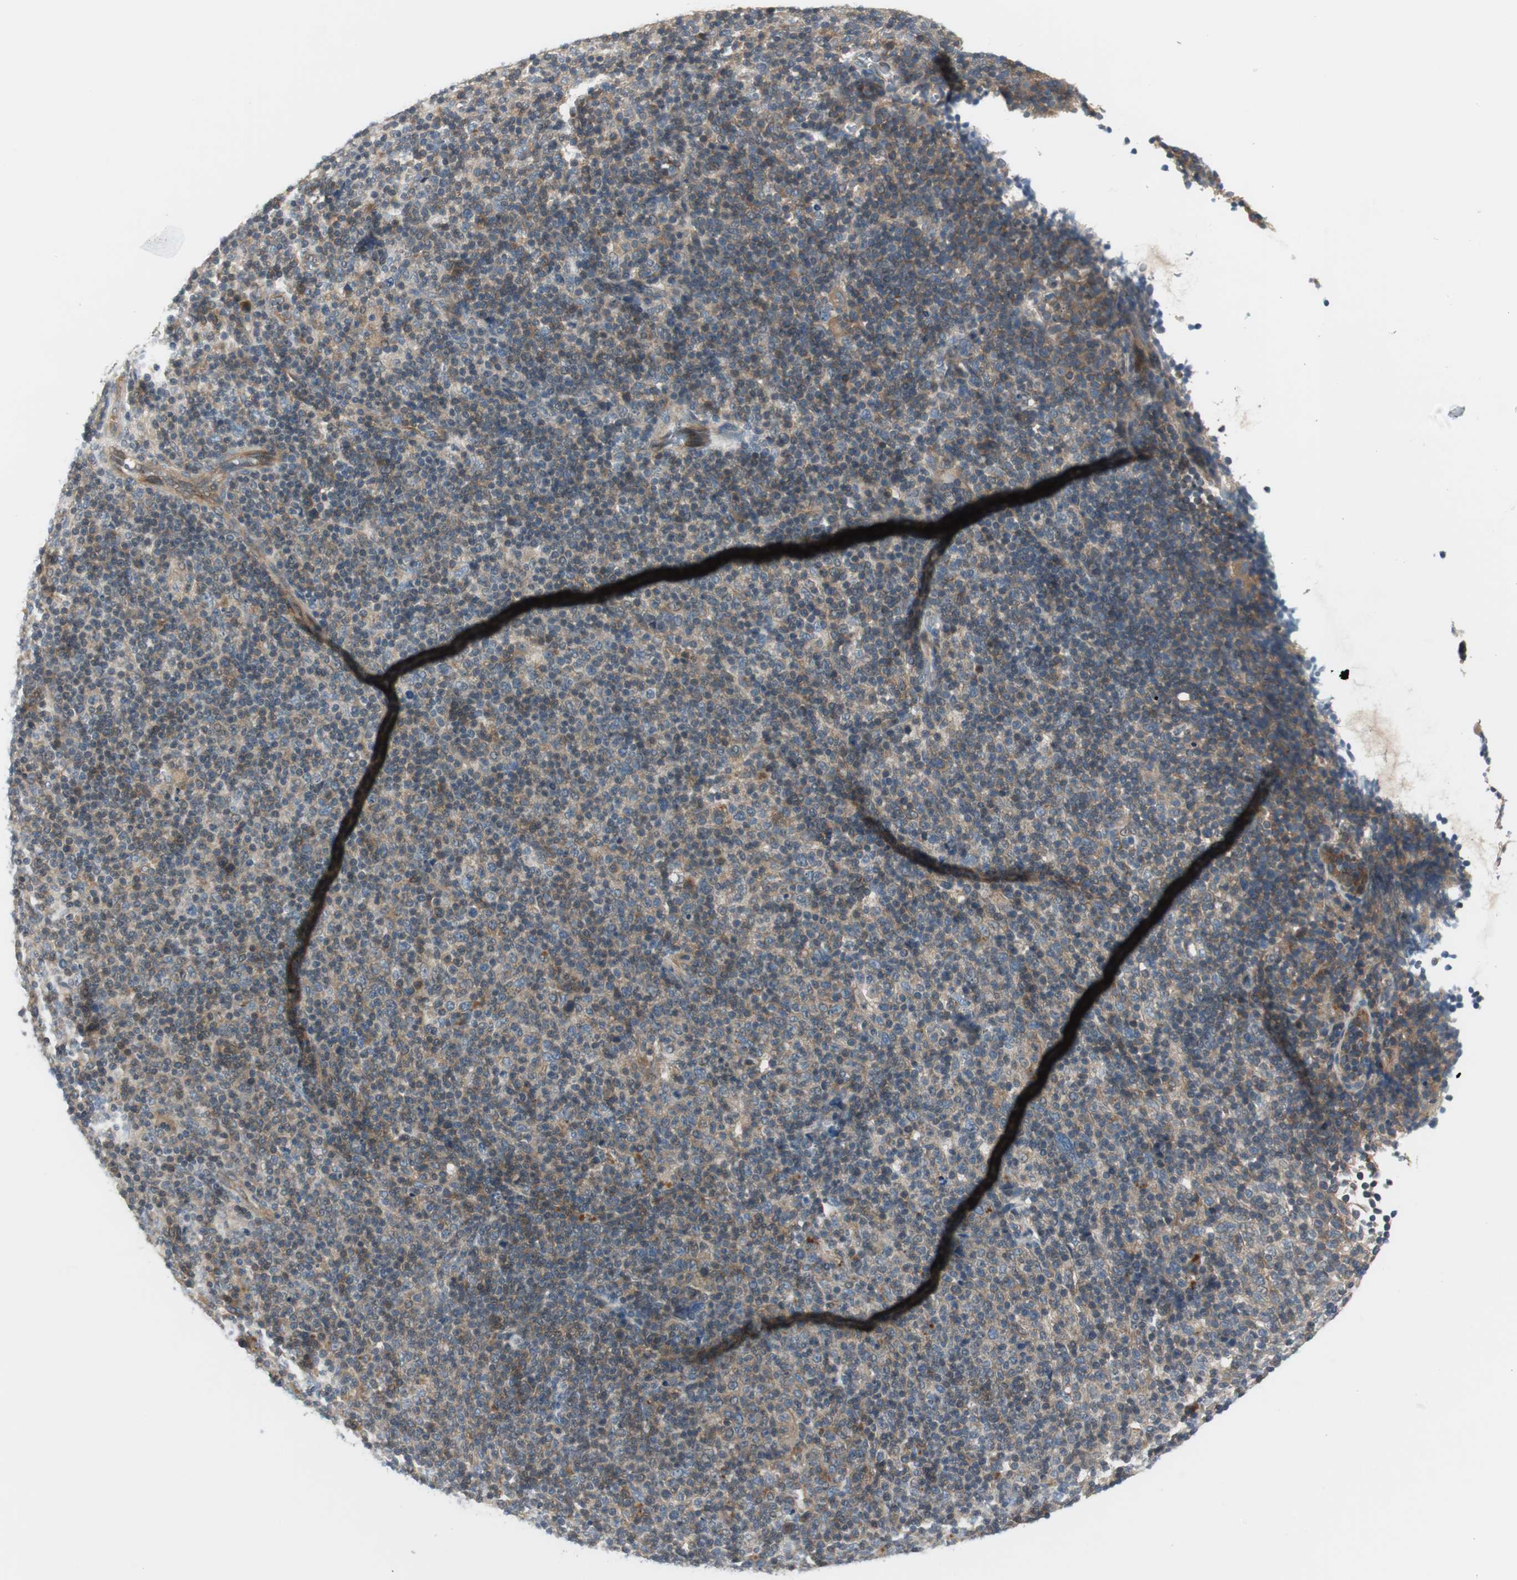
{"staining": {"intensity": "weak", "quantity": ">75%", "location": "cytoplasmic/membranous"}, "tissue": "lymphoma", "cell_type": "Tumor cells", "image_type": "cancer", "snomed": [{"axis": "morphology", "description": "Malignant lymphoma, non-Hodgkin's type, Low grade"}, {"axis": "topography", "description": "Lymph node"}], "caption": "Low-grade malignant lymphoma, non-Hodgkin's type was stained to show a protein in brown. There is low levels of weak cytoplasmic/membranous expression in approximately >75% of tumor cells.", "gene": "PRKAA1", "patient": {"sex": "male", "age": 70}}